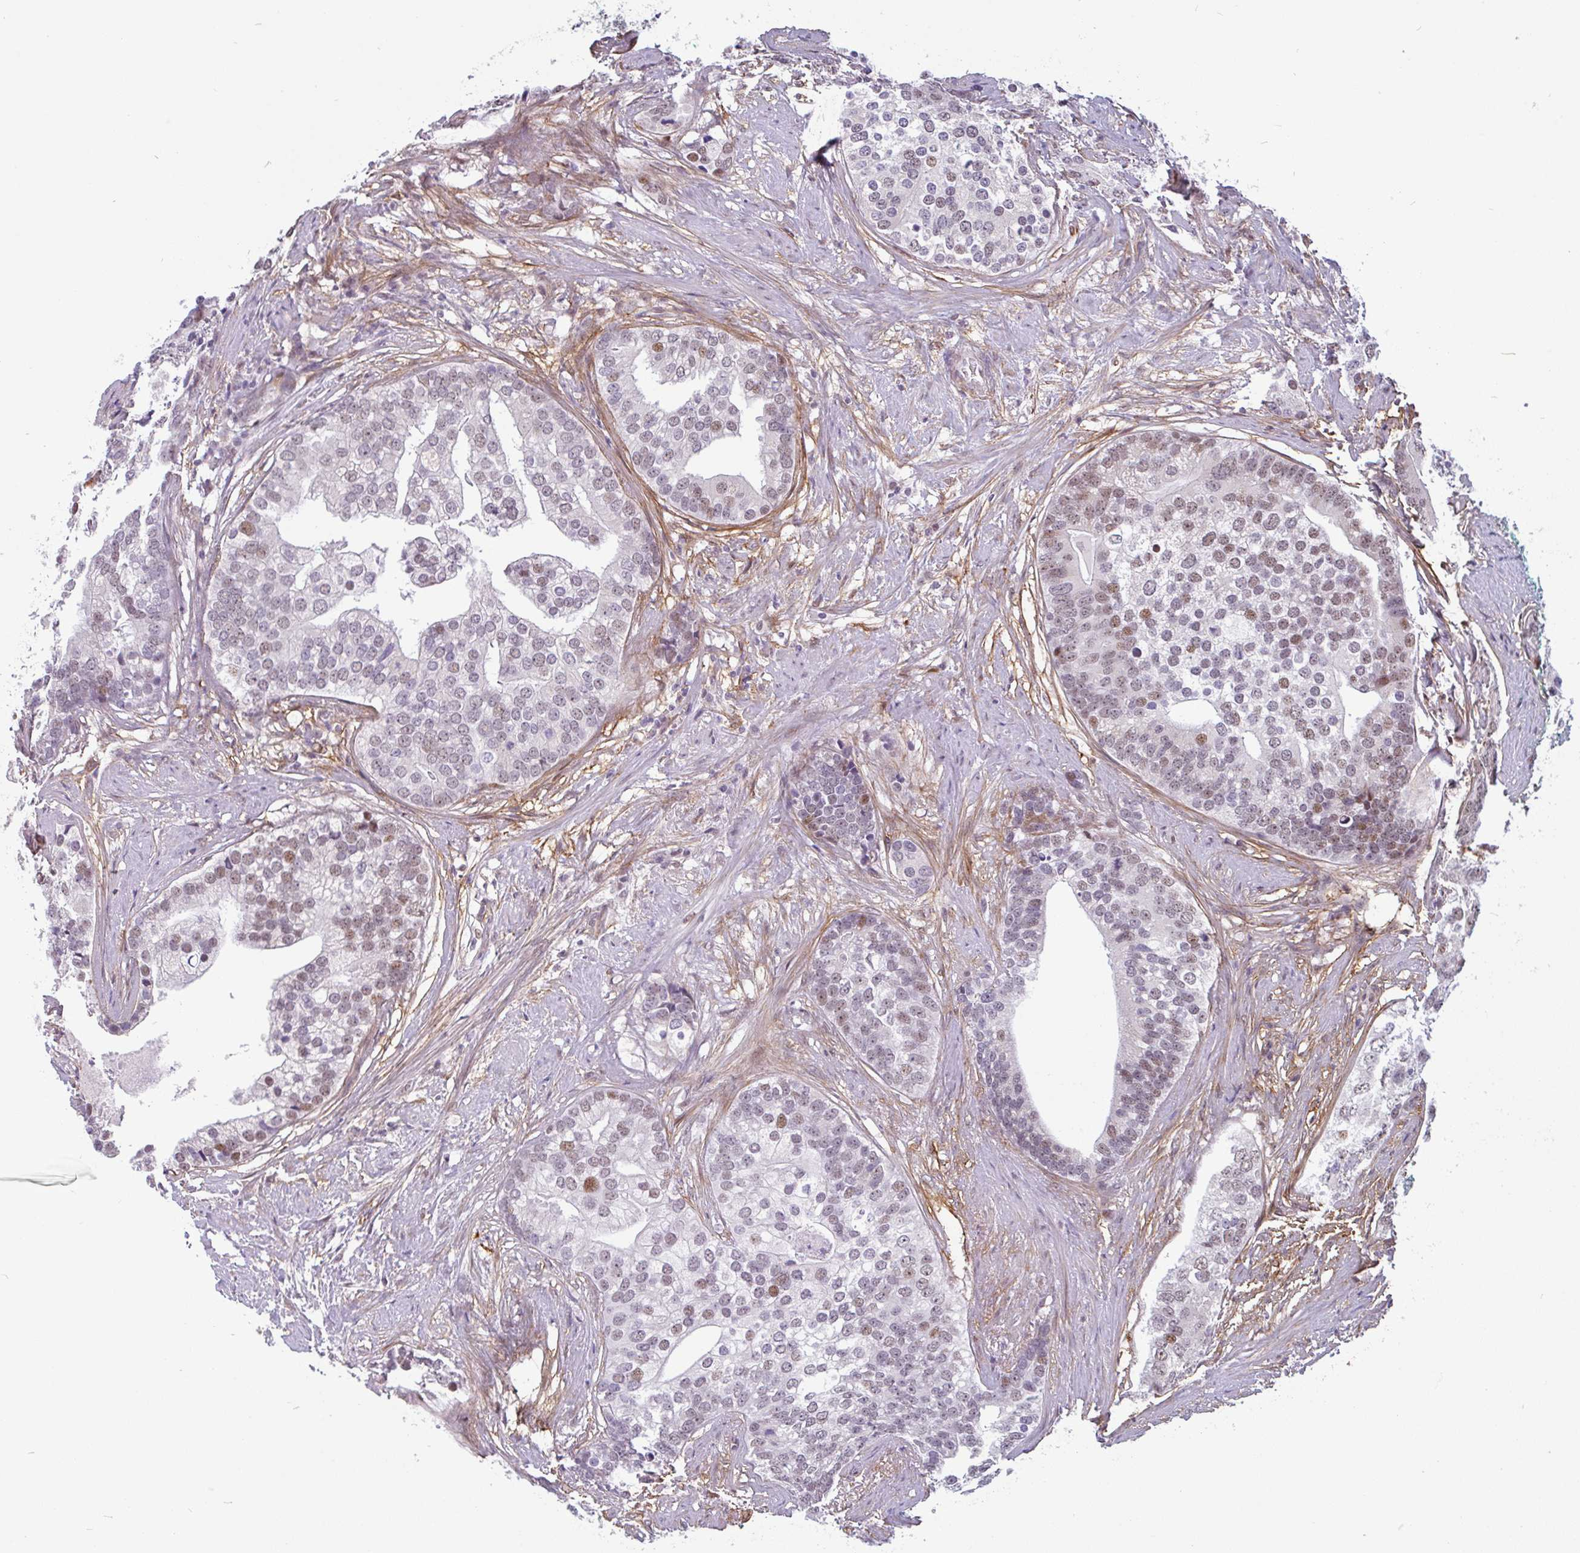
{"staining": {"intensity": "moderate", "quantity": "25%-75%", "location": "nuclear"}, "tissue": "prostate cancer", "cell_type": "Tumor cells", "image_type": "cancer", "snomed": [{"axis": "morphology", "description": "Adenocarcinoma, High grade"}, {"axis": "topography", "description": "Prostate"}], "caption": "Protein staining of prostate high-grade adenocarcinoma tissue exhibits moderate nuclear staining in approximately 25%-75% of tumor cells.", "gene": "TMEM119", "patient": {"sex": "male", "age": 62}}